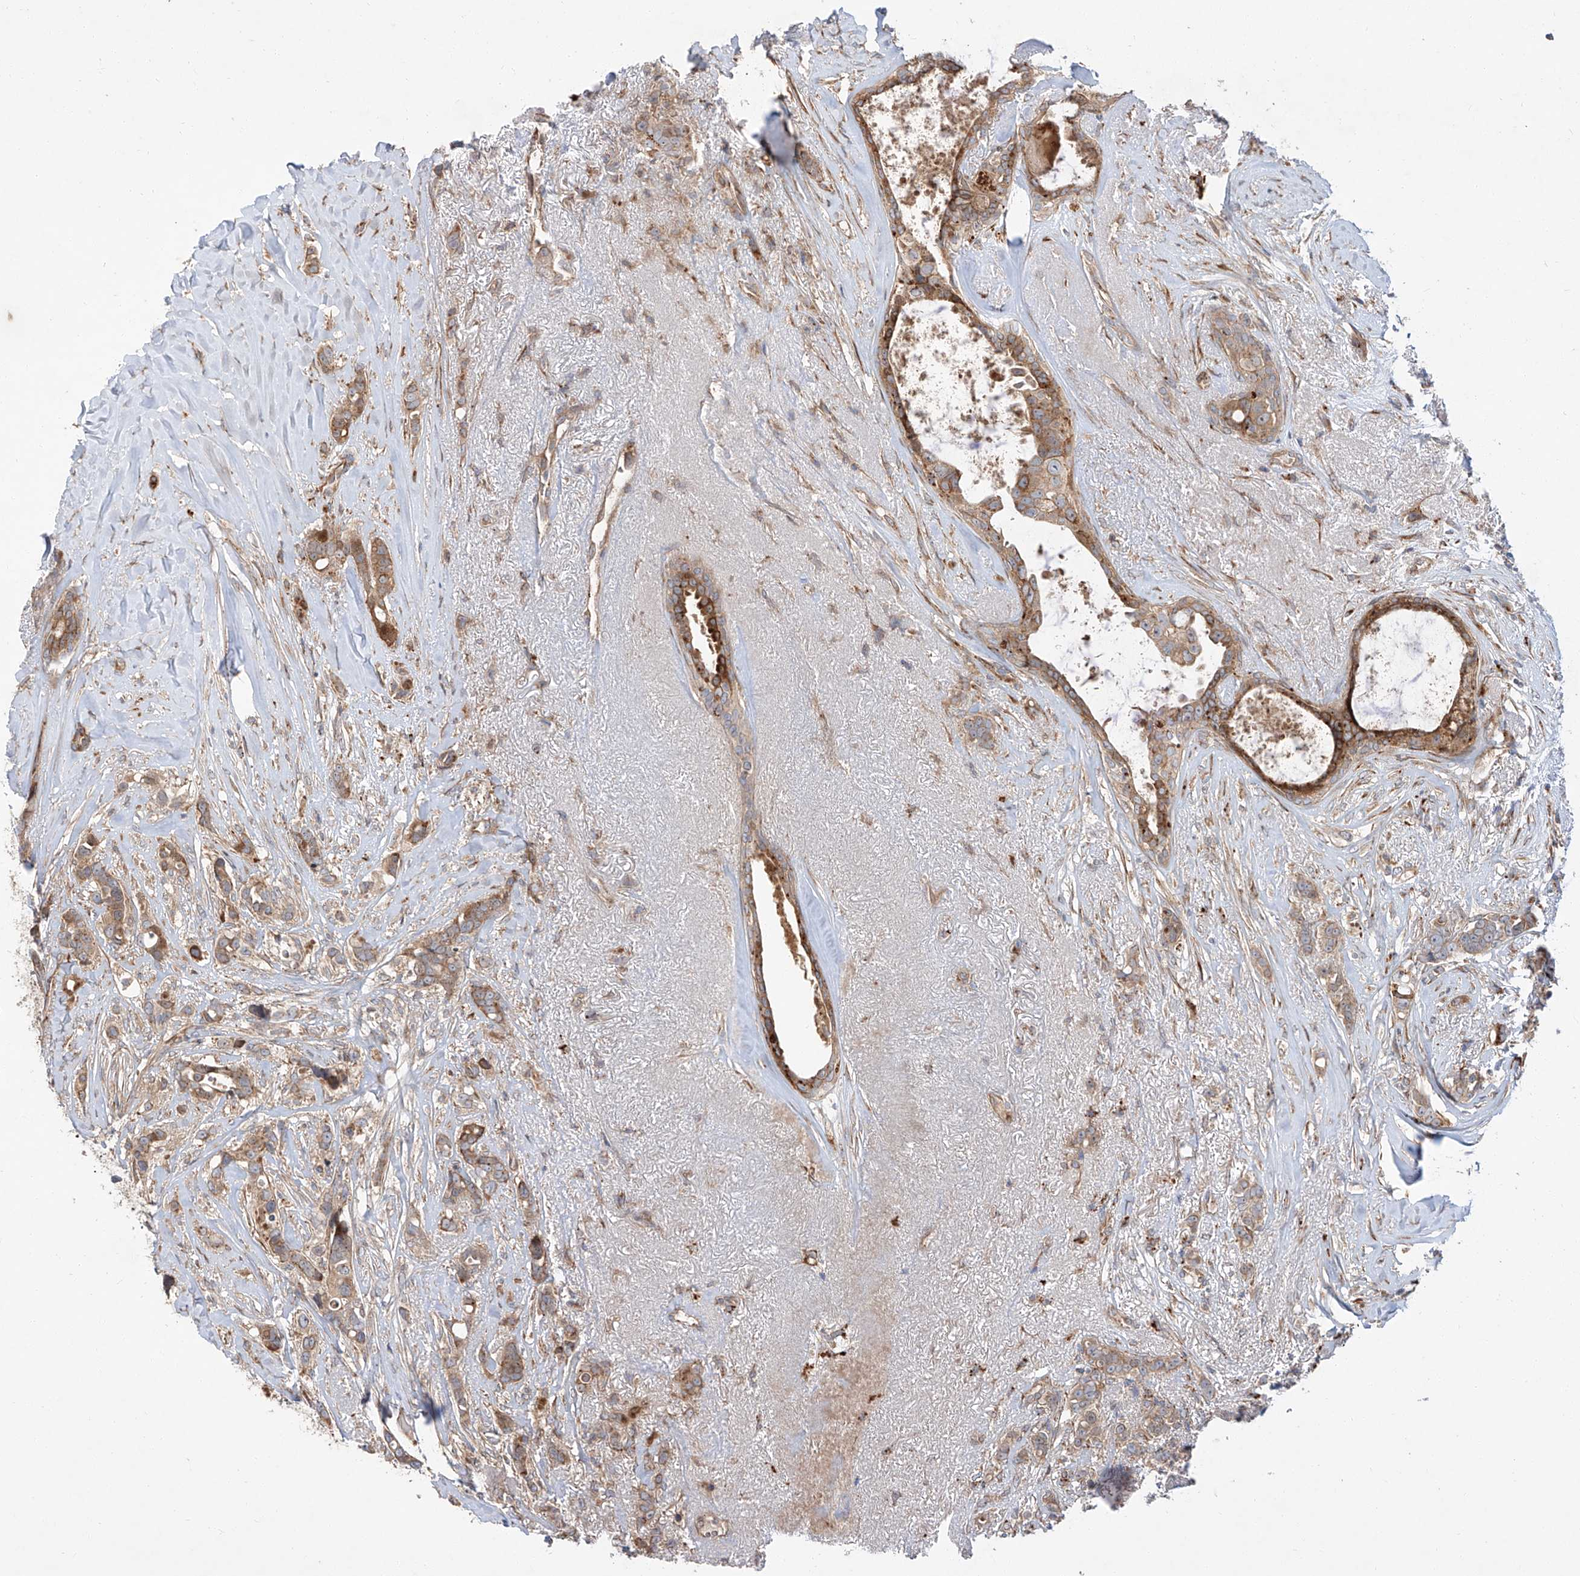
{"staining": {"intensity": "moderate", "quantity": ">75%", "location": "cytoplasmic/membranous"}, "tissue": "breast cancer", "cell_type": "Tumor cells", "image_type": "cancer", "snomed": [{"axis": "morphology", "description": "Lobular carcinoma"}, {"axis": "topography", "description": "Breast"}], "caption": "This image reveals immunohistochemistry (IHC) staining of human breast cancer, with medium moderate cytoplasmic/membranous staining in about >75% of tumor cells.", "gene": "DIRAS3", "patient": {"sex": "female", "age": 51}}